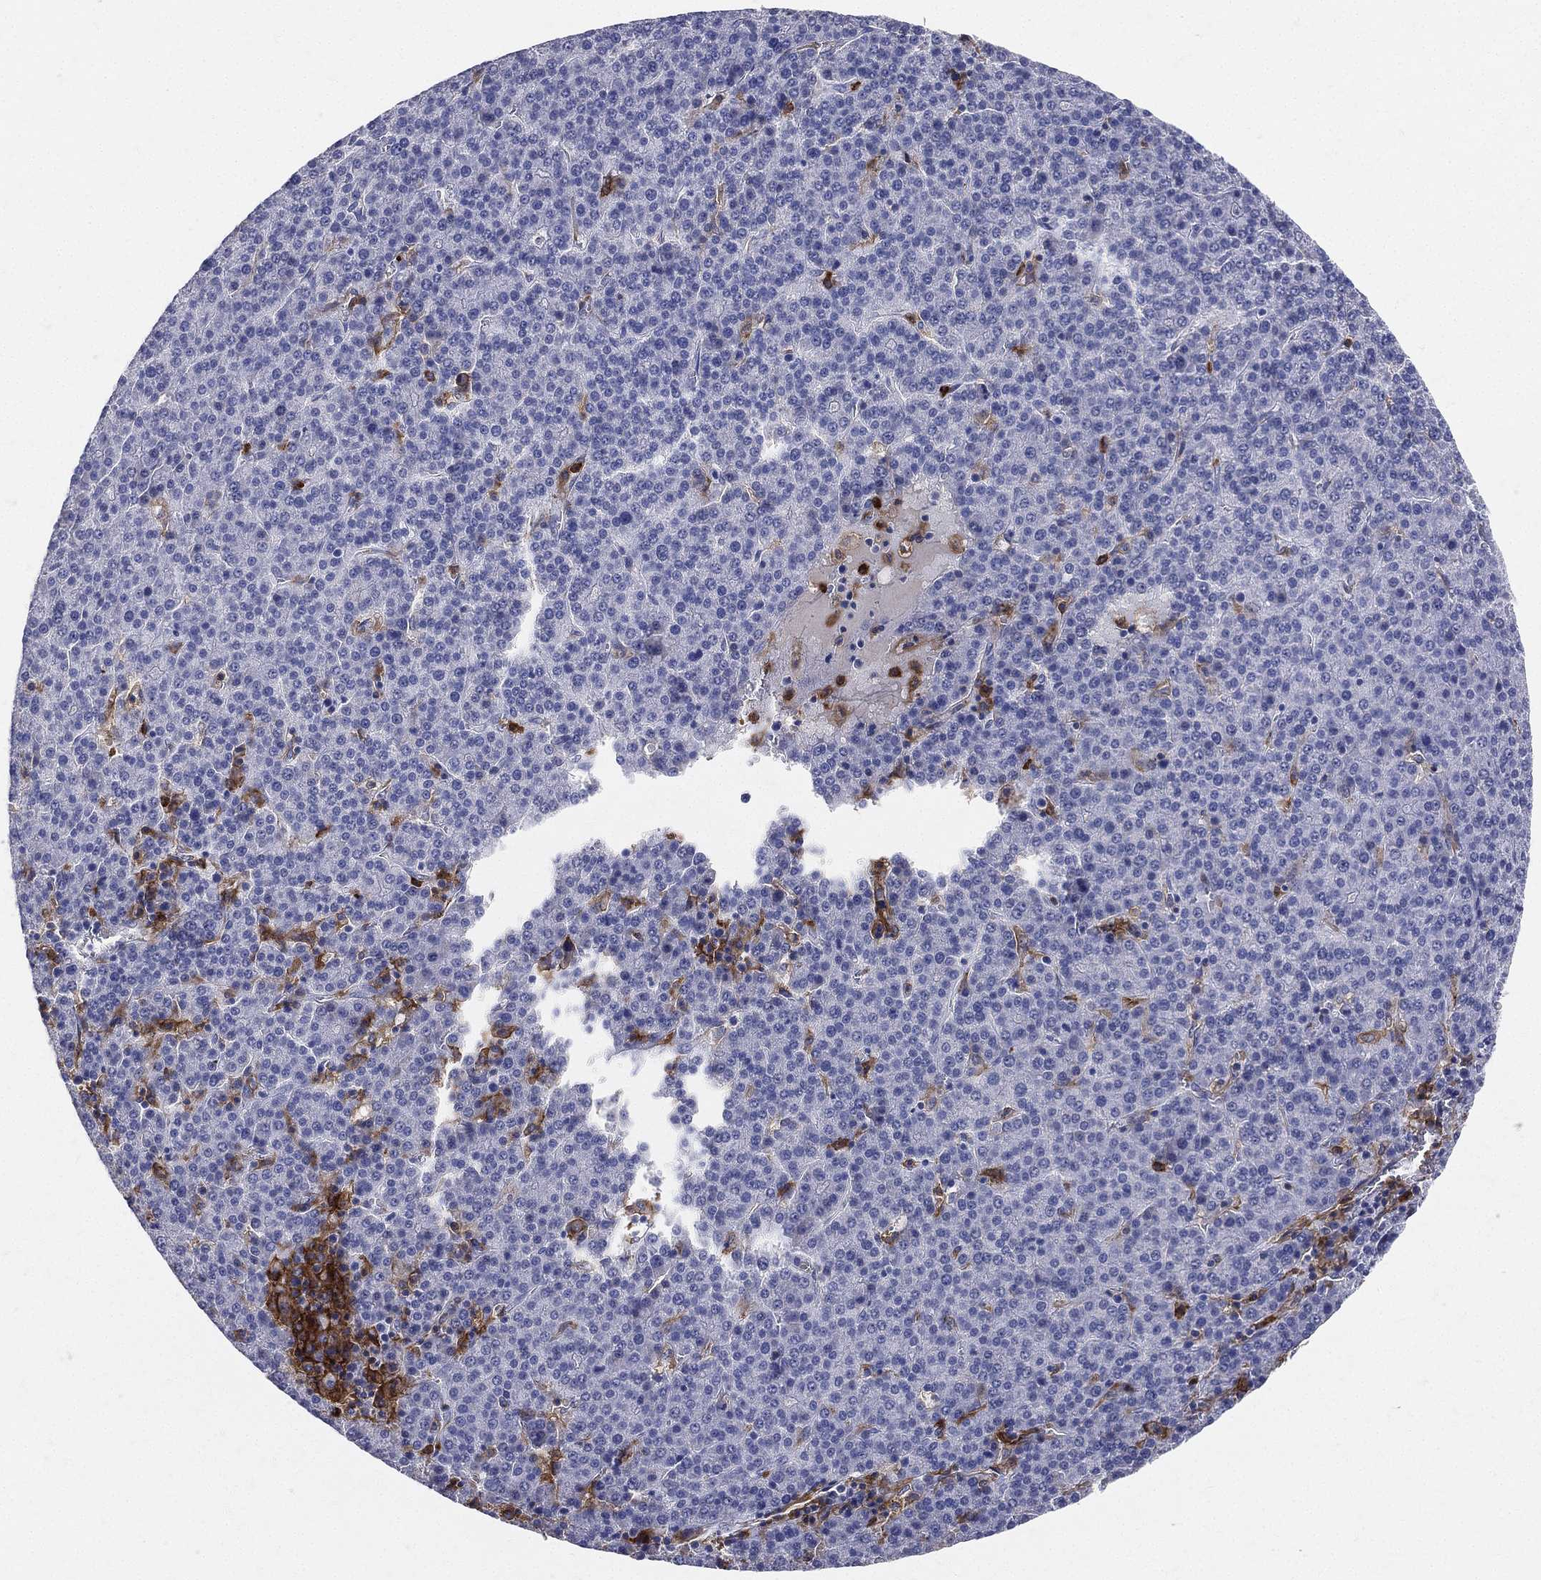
{"staining": {"intensity": "negative", "quantity": "none", "location": "none"}, "tissue": "liver cancer", "cell_type": "Tumor cells", "image_type": "cancer", "snomed": [{"axis": "morphology", "description": "Carcinoma, Hepatocellular, NOS"}, {"axis": "topography", "description": "Liver"}], "caption": "IHC photomicrograph of human liver cancer stained for a protein (brown), which reveals no positivity in tumor cells. (Stains: DAB (3,3'-diaminobenzidine) immunohistochemistry with hematoxylin counter stain, Microscopy: brightfield microscopy at high magnification).", "gene": "CD33", "patient": {"sex": "female", "age": 58}}